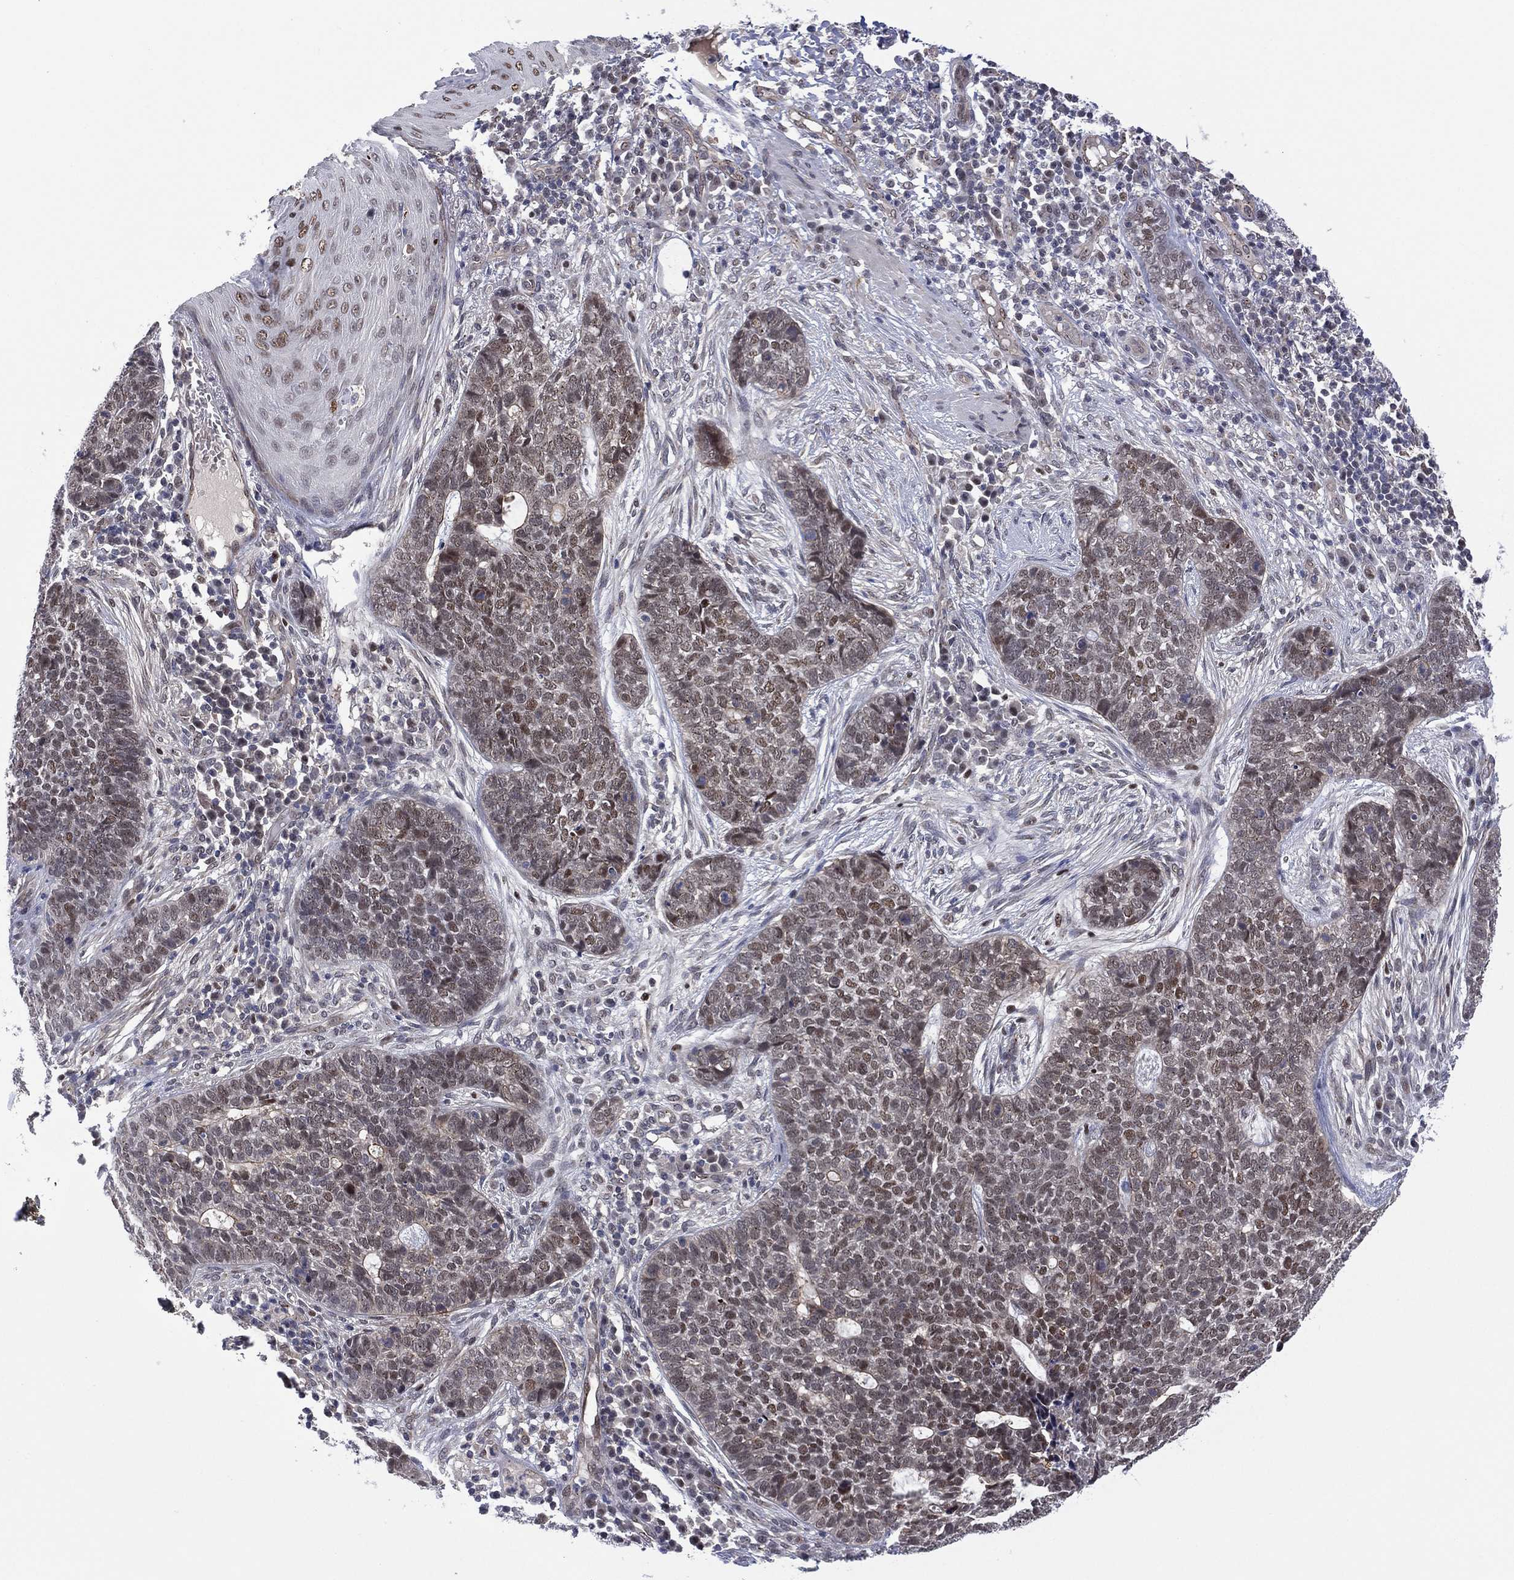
{"staining": {"intensity": "weak", "quantity": "<25%", "location": "nuclear"}, "tissue": "skin cancer", "cell_type": "Tumor cells", "image_type": "cancer", "snomed": [{"axis": "morphology", "description": "Basal cell carcinoma"}, {"axis": "topography", "description": "Skin"}], "caption": "Tumor cells show no significant positivity in basal cell carcinoma (skin). (DAB IHC with hematoxylin counter stain).", "gene": "GSE1", "patient": {"sex": "female", "age": 69}}